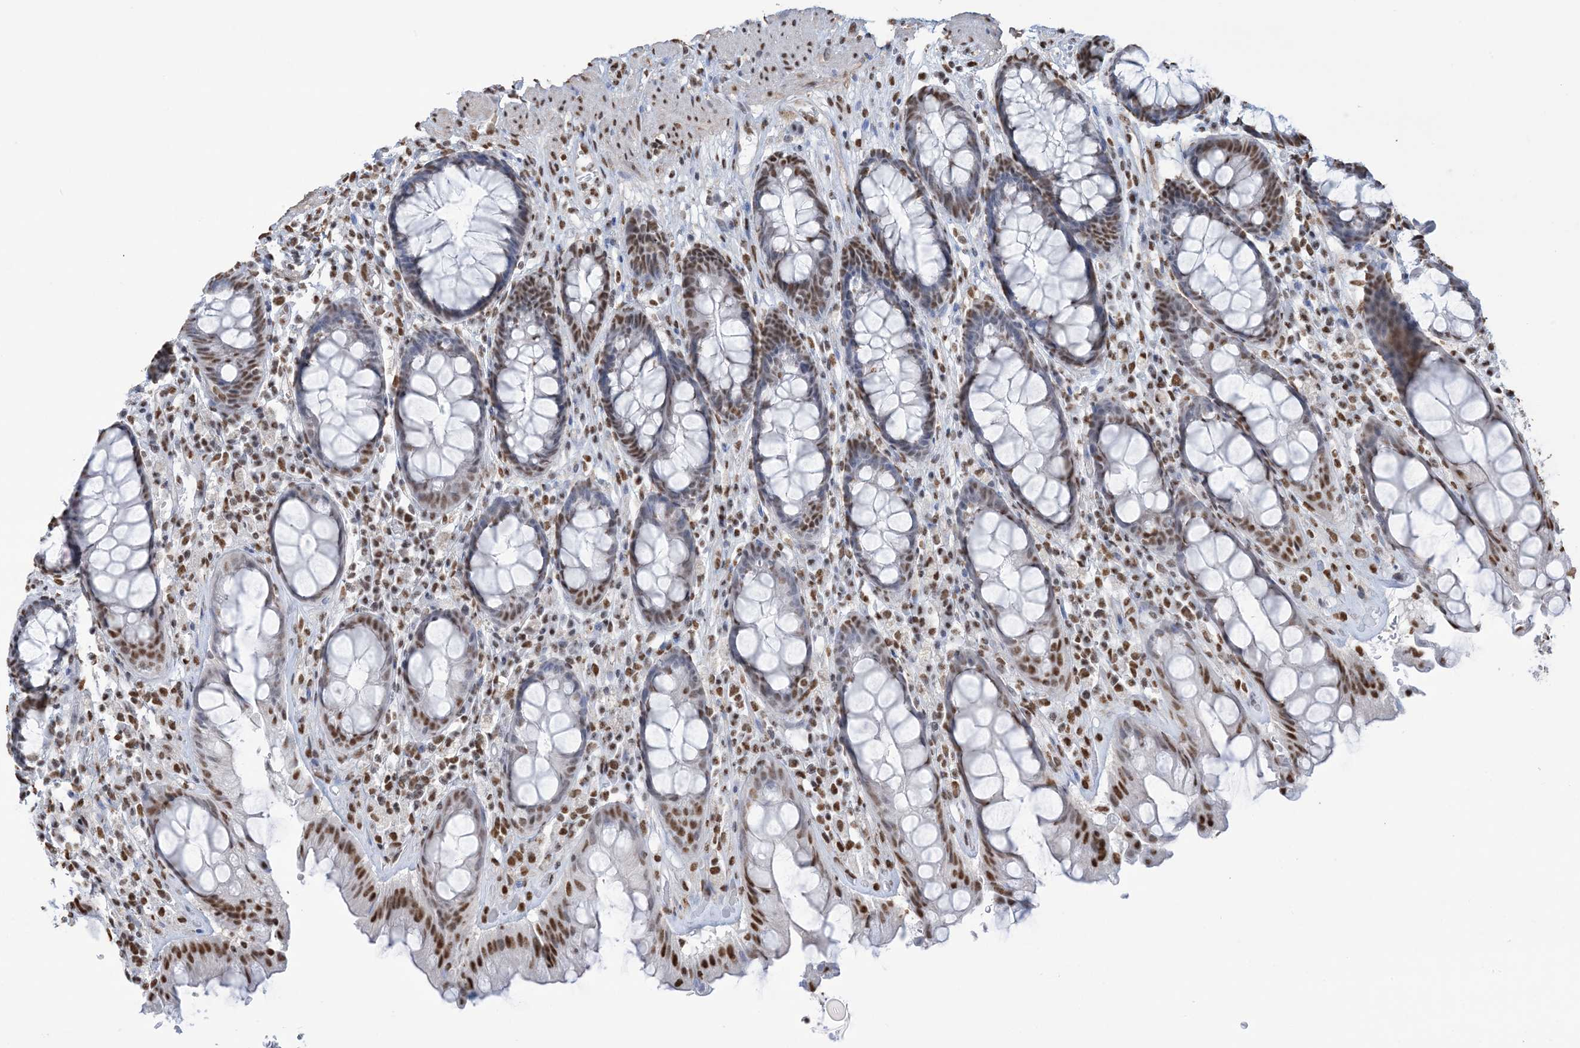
{"staining": {"intensity": "moderate", "quantity": ">75%", "location": "nuclear"}, "tissue": "rectum", "cell_type": "Glandular cells", "image_type": "normal", "snomed": [{"axis": "morphology", "description": "Normal tissue, NOS"}, {"axis": "topography", "description": "Rectum"}], "caption": "IHC of benign rectum demonstrates medium levels of moderate nuclear positivity in about >75% of glandular cells.", "gene": "ZNF792", "patient": {"sex": "male", "age": 64}}